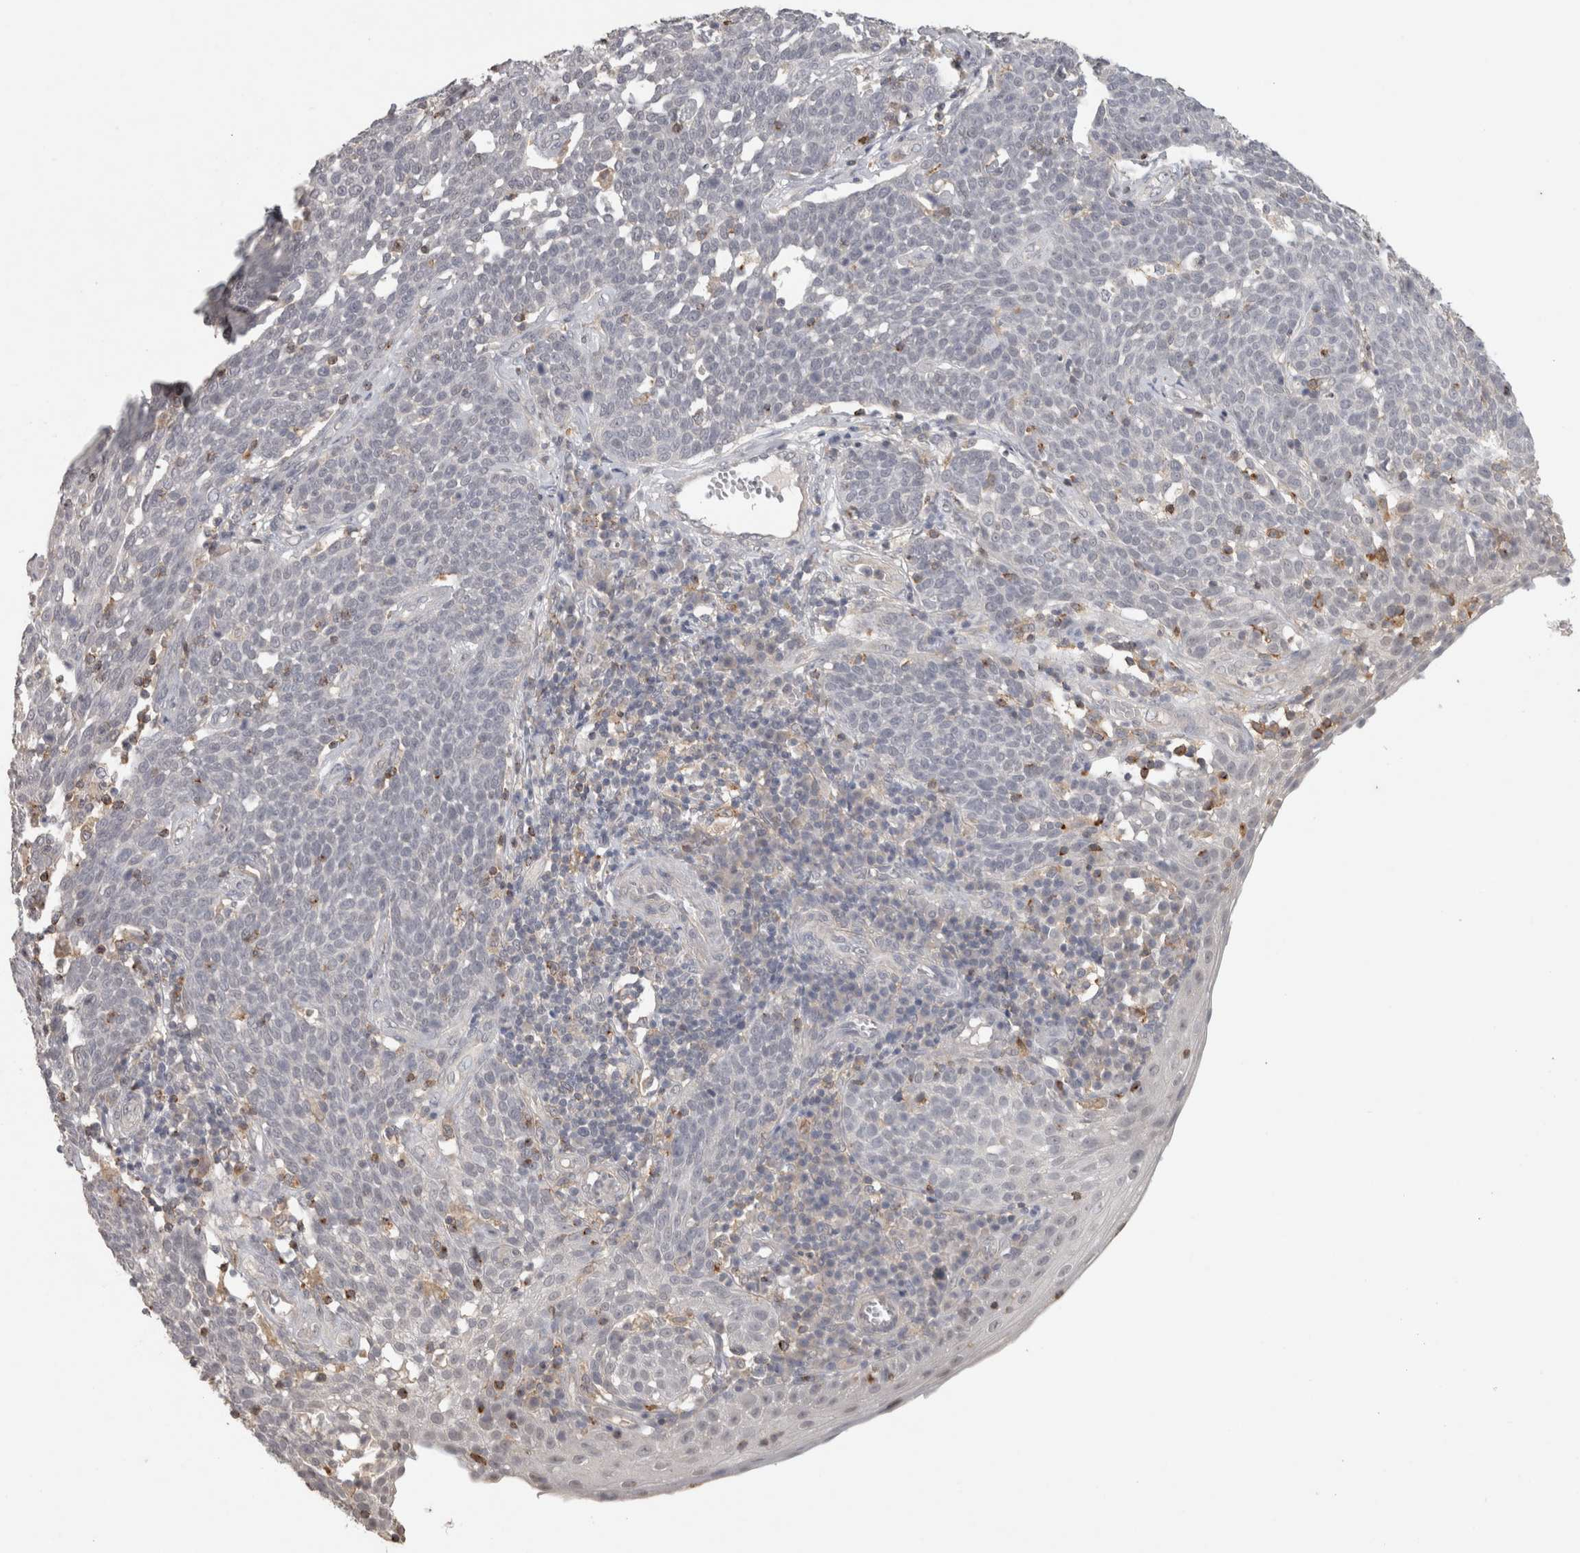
{"staining": {"intensity": "negative", "quantity": "none", "location": "none"}, "tissue": "cervical cancer", "cell_type": "Tumor cells", "image_type": "cancer", "snomed": [{"axis": "morphology", "description": "Squamous cell carcinoma, NOS"}, {"axis": "topography", "description": "Cervix"}], "caption": "High power microscopy micrograph of an immunohistochemistry photomicrograph of cervical cancer, revealing no significant expression in tumor cells.", "gene": "HAVCR2", "patient": {"sex": "female", "age": 34}}